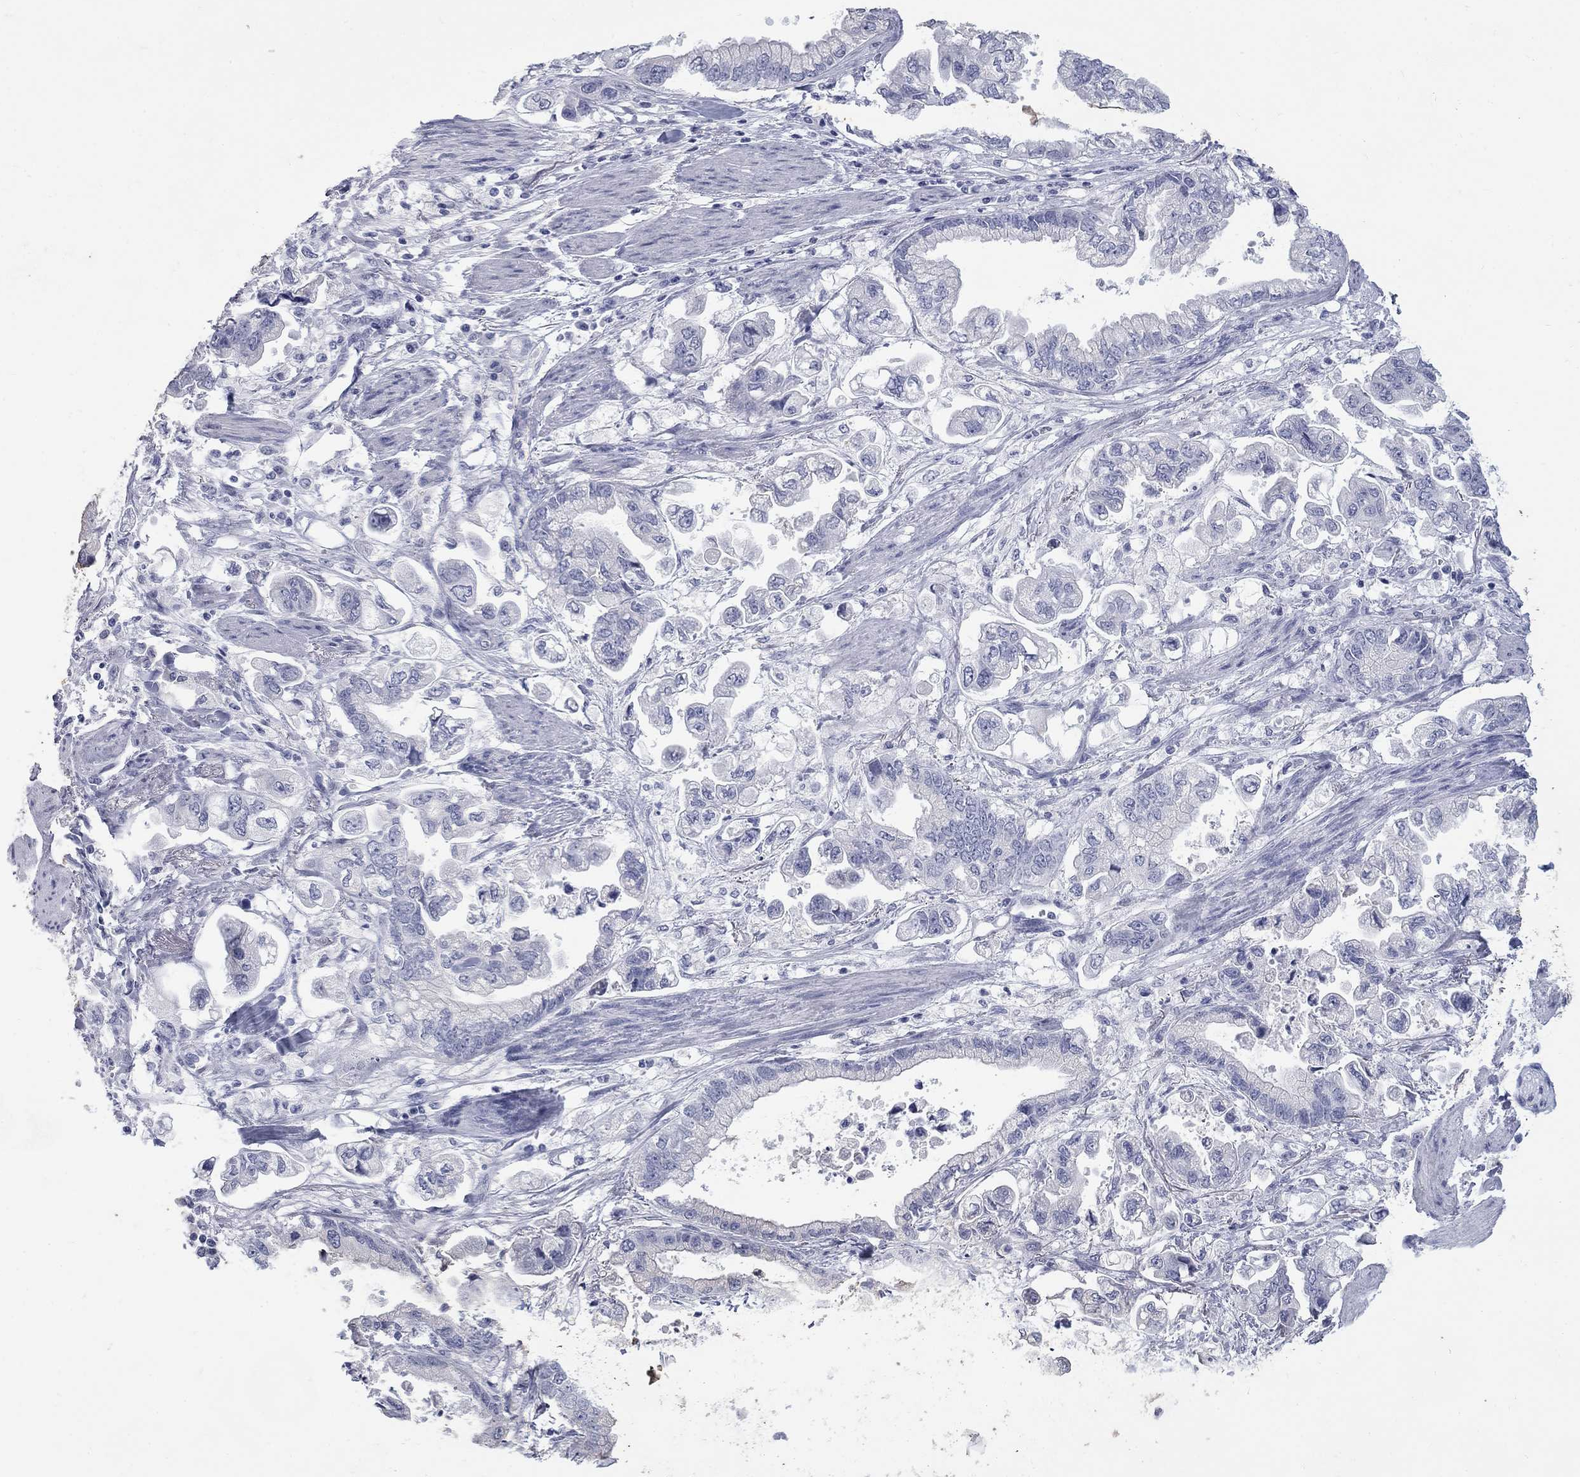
{"staining": {"intensity": "negative", "quantity": "none", "location": "none"}, "tissue": "stomach cancer", "cell_type": "Tumor cells", "image_type": "cancer", "snomed": [{"axis": "morphology", "description": "Normal tissue, NOS"}, {"axis": "morphology", "description": "Adenocarcinoma, NOS"}, {"axis": "topography", "description": "Stomach"}], "caption": "Immunohistochemical staining of human stomach adenocarcinoma exhibits no significant positivity in tumor cells.", "gene": "RFTN2", "patient": {"sex": "male", "age": 62}}